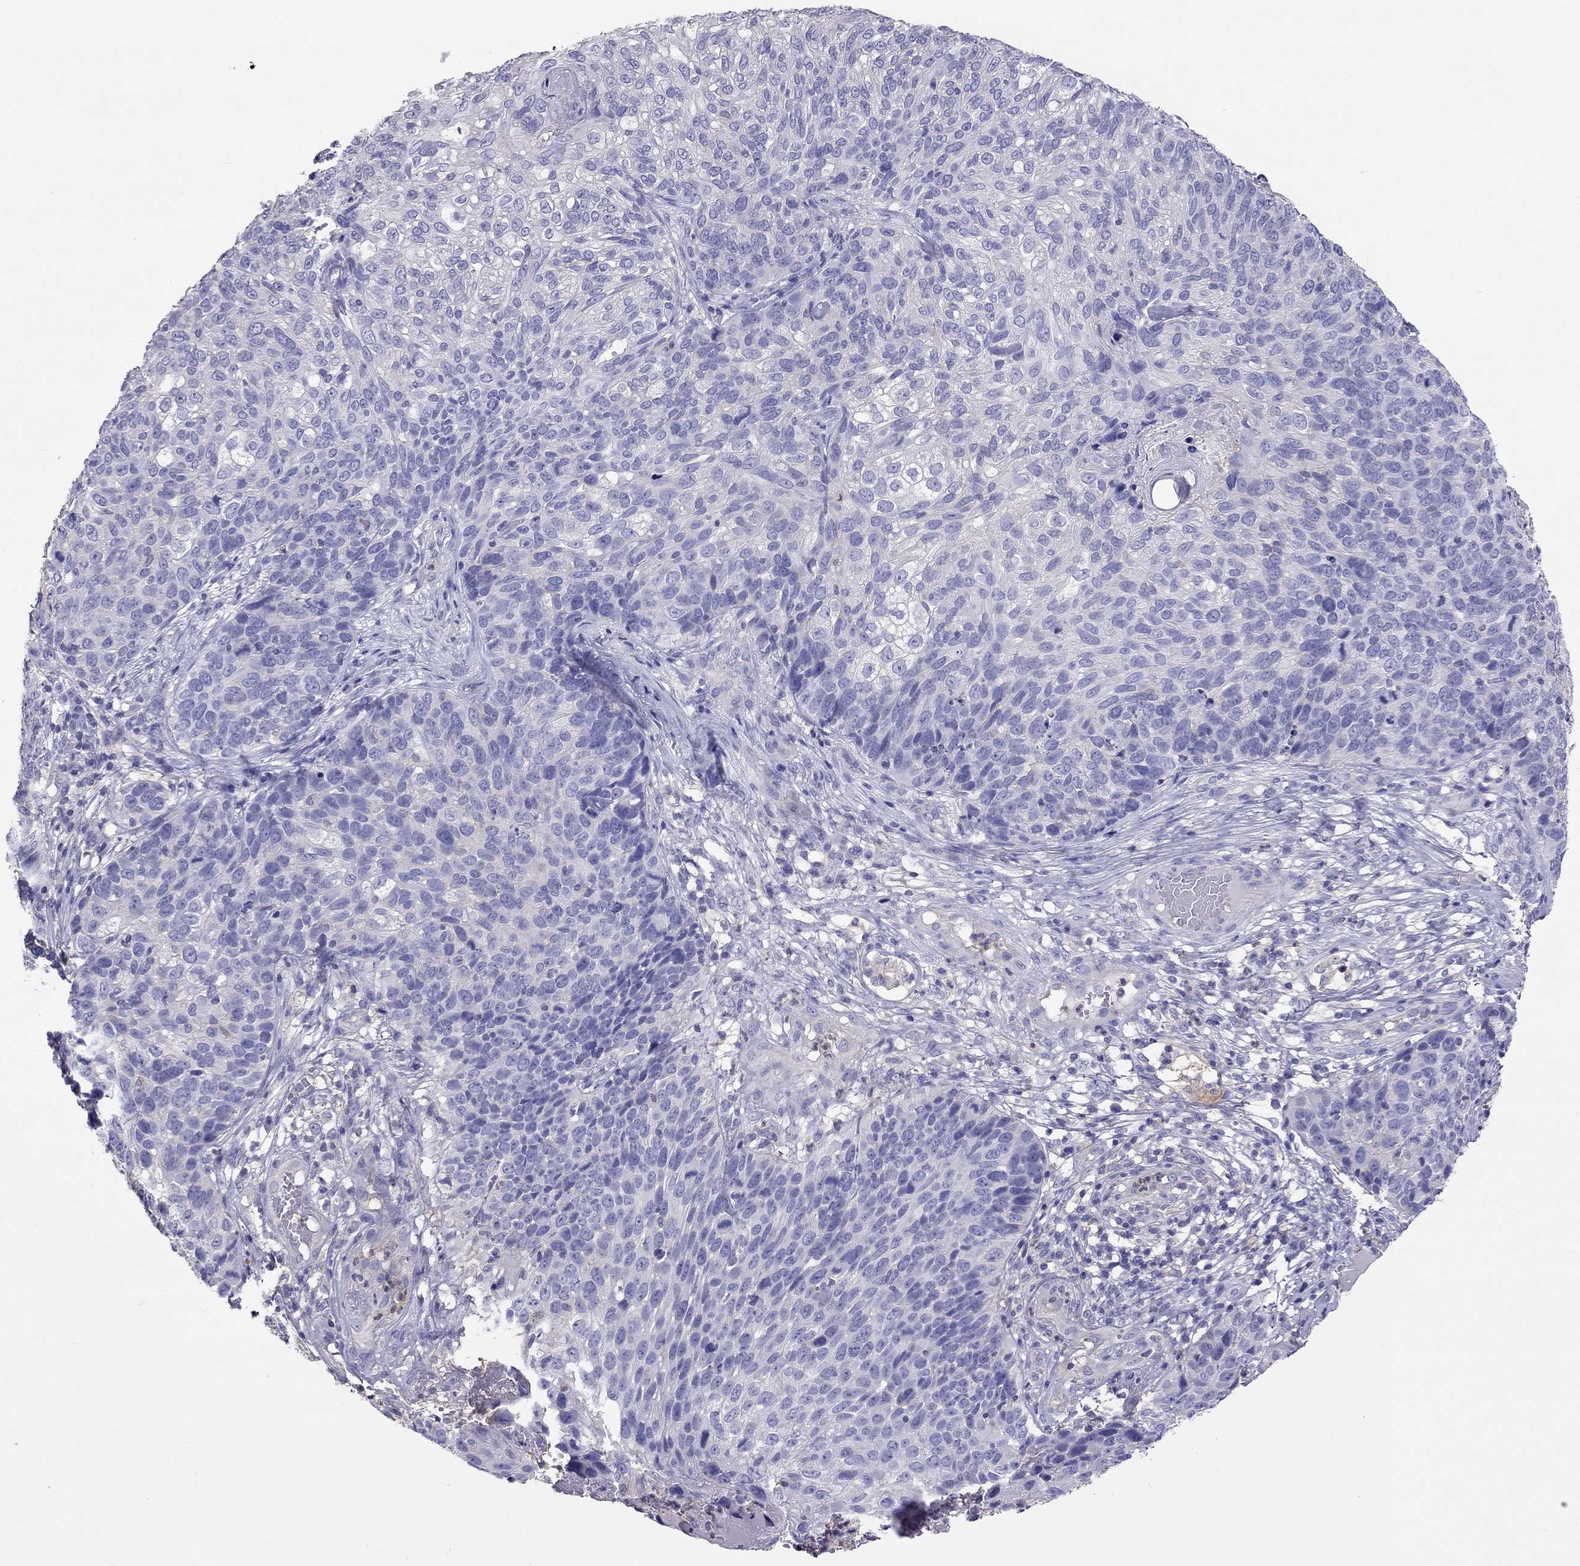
{"staining": {"intensity": "negative", "quantity": "none", "location": "none"}, "tissue": "skin cancer", "cell_type": "Tumor cells", "image_type": "cancer", "snomed": [{"axis": "morphology", "description": "Squamous cell carcinoma, NOS"}, {"axis": "topography", "description": "Skin"}], "caption": "An image of squamous cell carcinoma (skin) stained for a protein displays no brown staining in tumor cells.", "gene": "TEX22", "patient": {"sex": "male", "age": 92}}